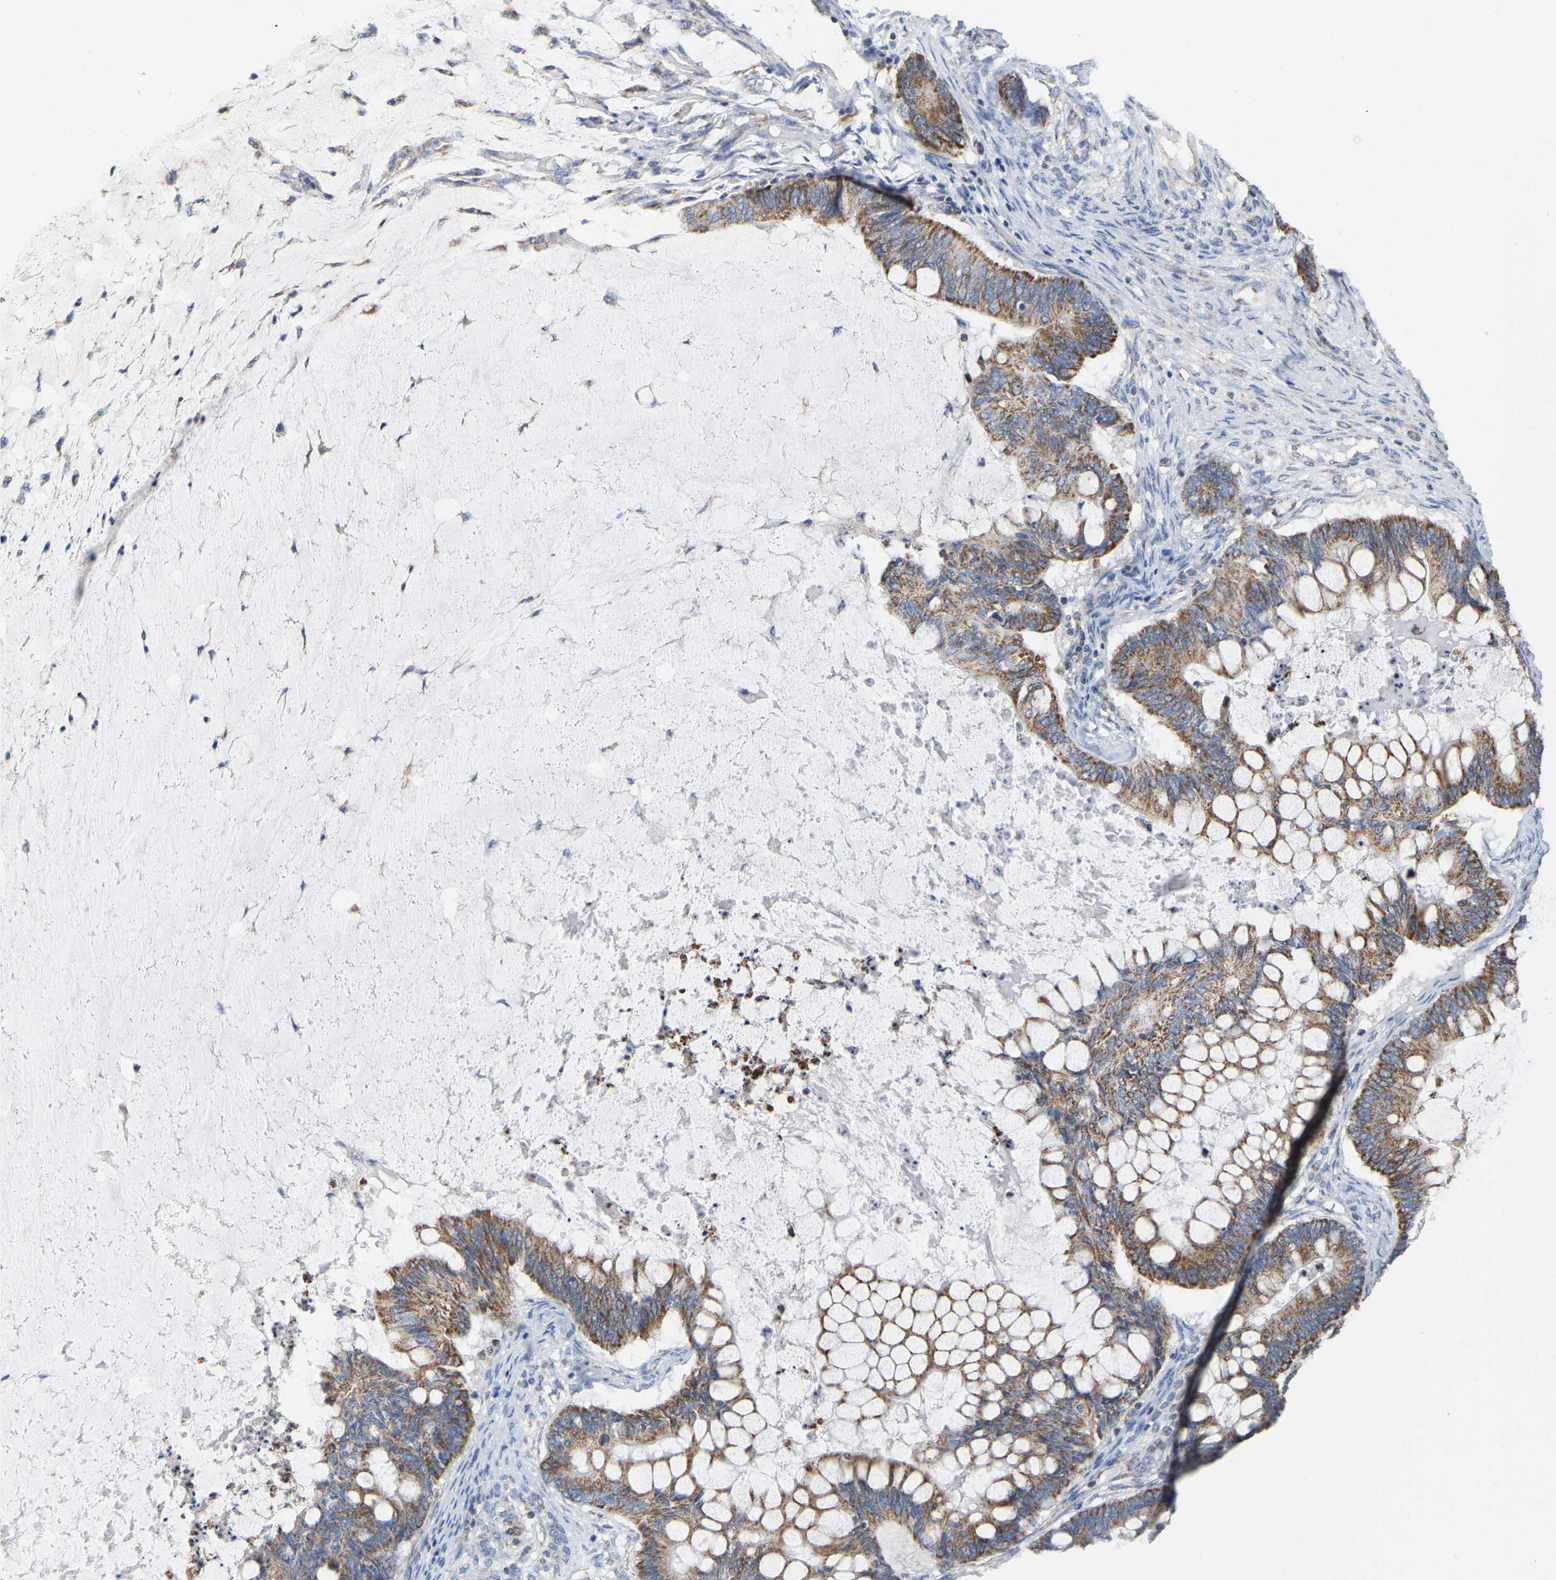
{"staining": {"intensity": "moderate", "quantity": ">75%", "location": "cytoplasmic/membranous"}, "tissue": "ovarian cancer", "cell_type": "Tumor cells", "image_type": "cancer", "snomed": [{"axis": "morphology", "description": "Cystadenocarcinoma, mucinous, NOS"}, {"axis": "topography", "description": "Ovary"}], "caption": "The histopathology image reveals immunohistochemical staining of mucinous cystadenocarcinoma (ovarian). There is moderate cytoplasmic/membranous expression is seen in about >75% of tumor cells.", "gene": "CBLB", "patient": {"sex": "female", "age": 61}}